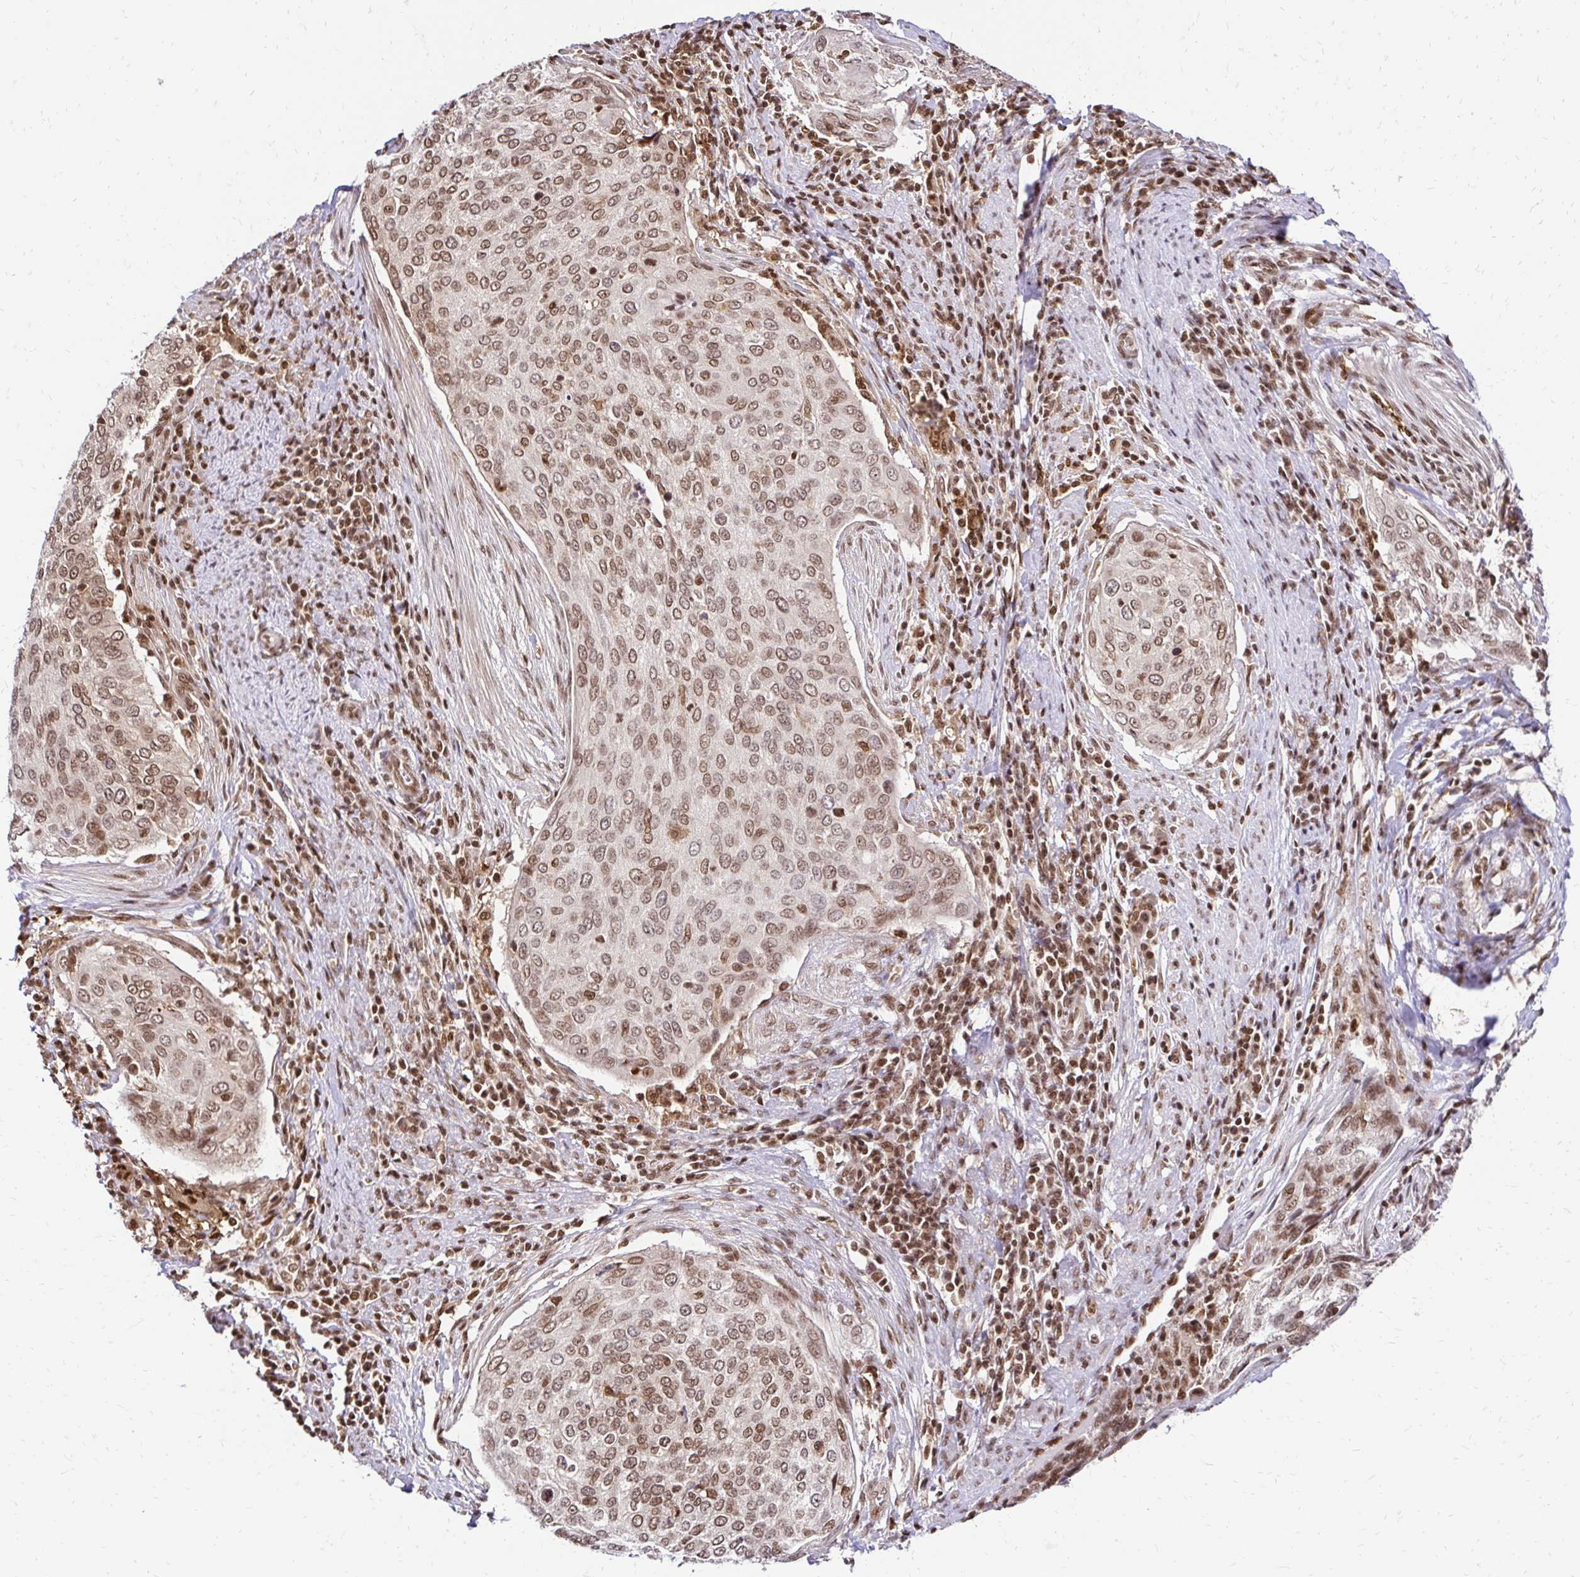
{"staining": {"intensity": "moderate", "quantity": ">75%", "location": "nuclear"}, "tissue": "cervical cancer", "cell_type": "Tumor cells", "image_type": "cancer", "snomed": [{"axis": "morphology", "description": "Squamous cell carcinoma, NOS"}, {"axis": "topography", "description": "Cervix"}], "caption": "Brown immunohistochemical staining in cervical squamous cell carcinoma displays moderate nuclear positivity in approximately >75% of tumor cells.", "gene": "GLYR1", "patient": {"sex": "female", "age": 38}}